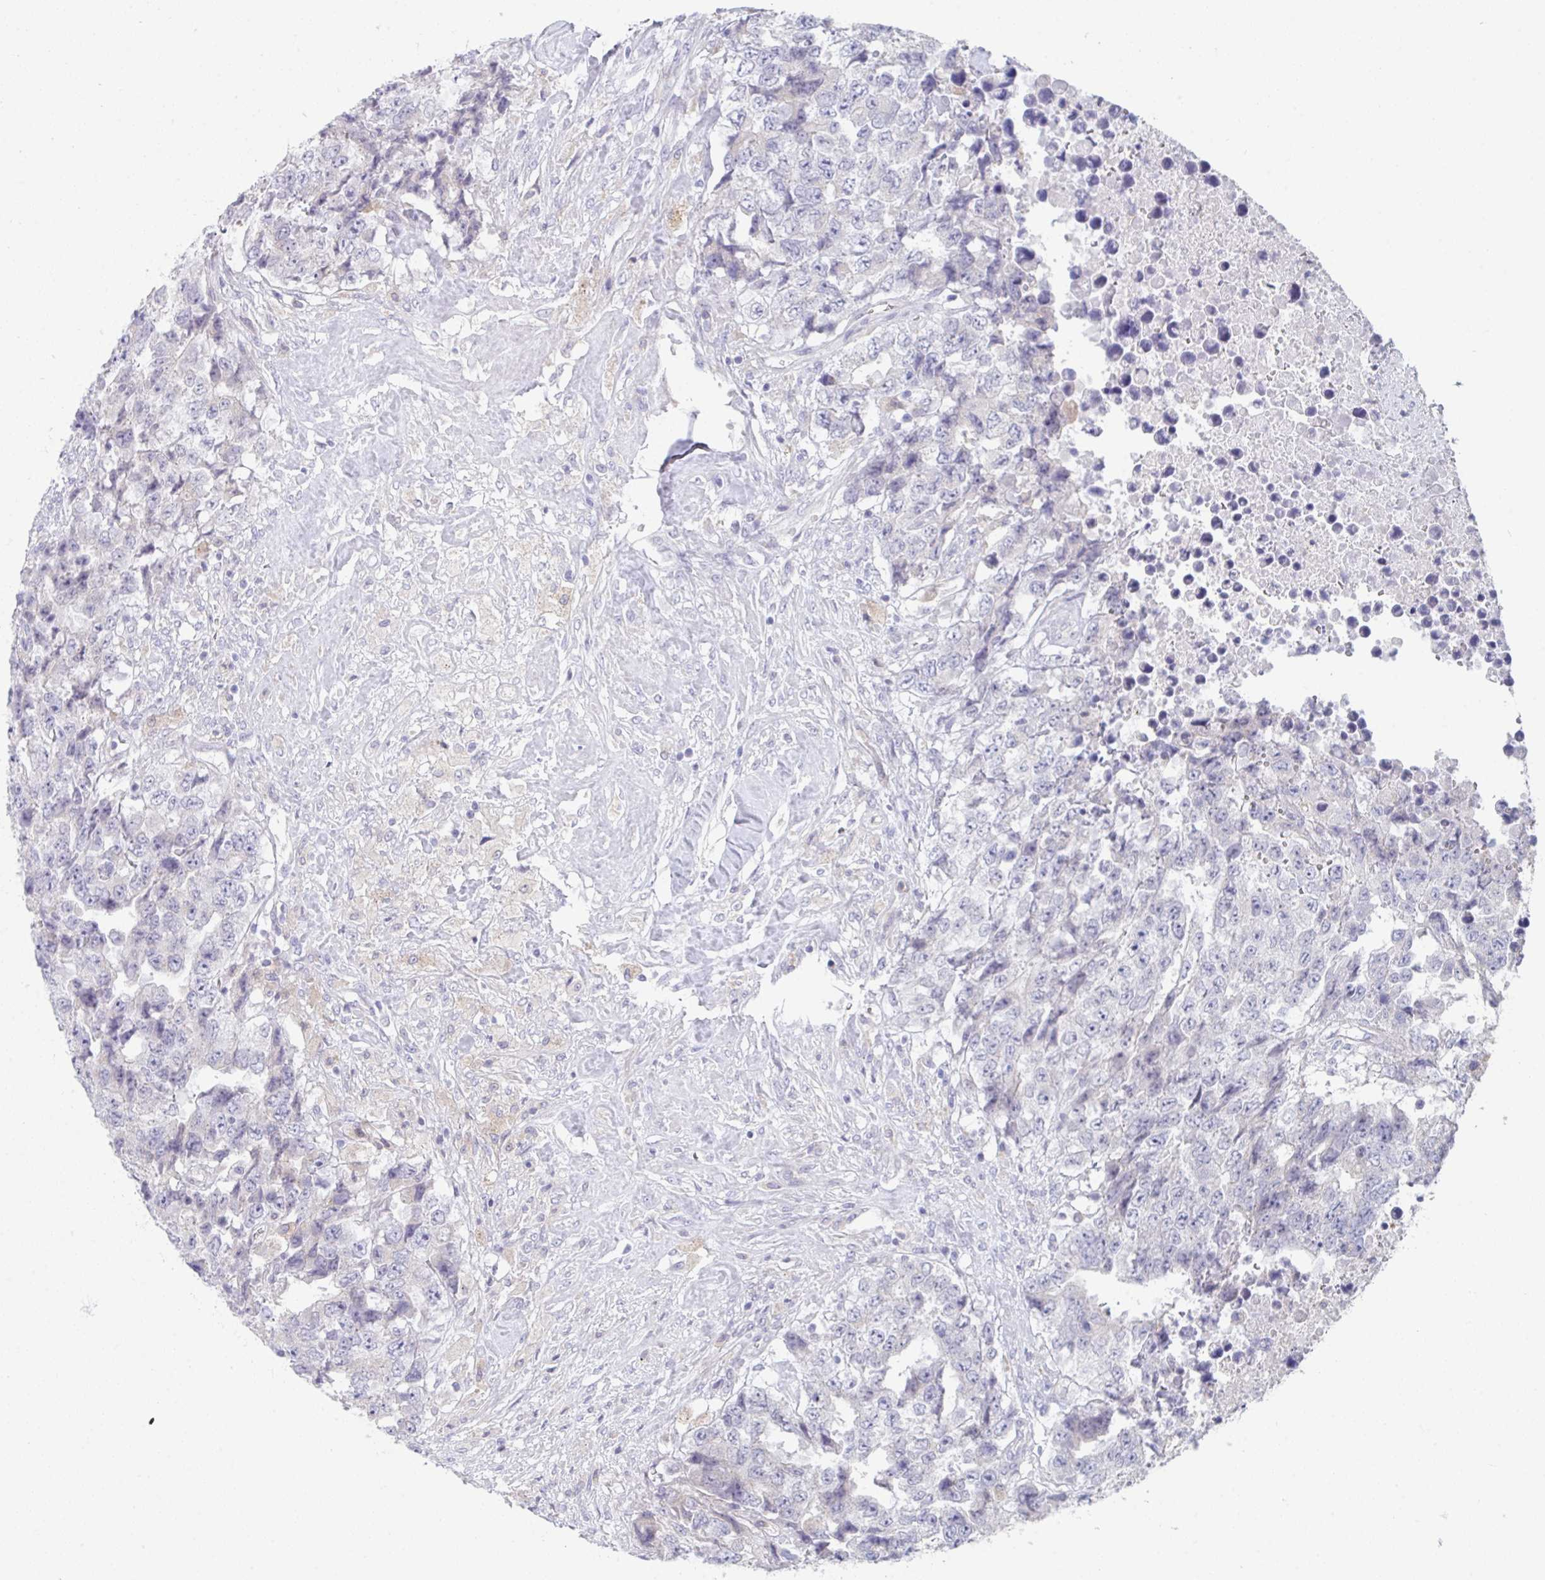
{"staining": {"intensity": "negative", "quantity": "none", "location": "none"}, "tissue": "testis cancer", "cell_type": "Tumor cells", "image_type": "cancer", "snomed": [{"axis": "morphology", "description": "Carcinoma, Embryonal, NOS"}, {"axis": "topography", "description": "Testis"}], "caption": "Immunohistochemistry (IHC) micrograph of neoplastic tissue: human embryonal carcinoma (testis) stained with DAB (3,3'-diaminobenzidine) displays no significant protein expression in tumor cells.", "gene": "PTPRD", "patient": {"sex": "male", "age": 24}}